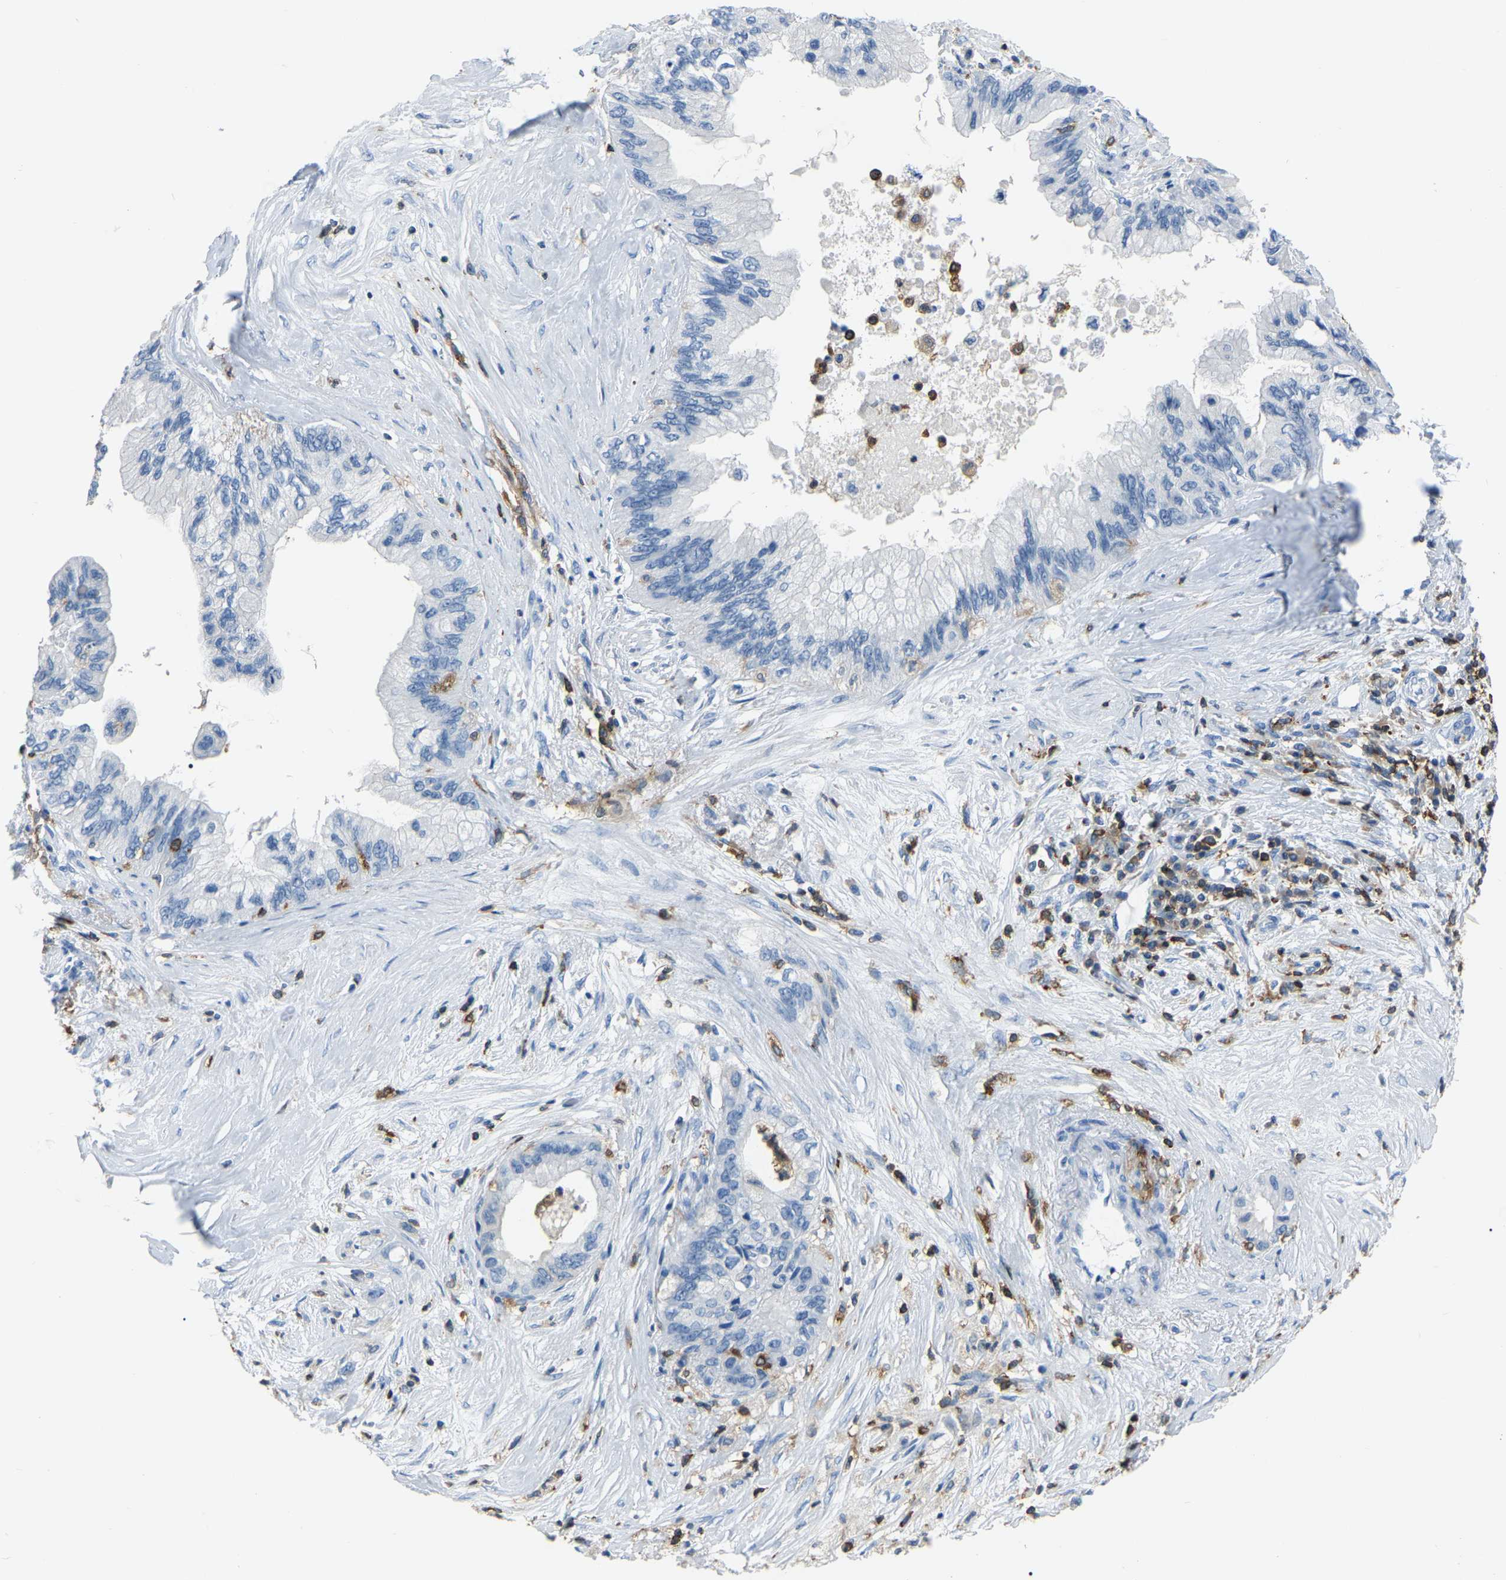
{"staining": {"intensity": "negative", "quantity": "none", "location": "none"}, "tissue": "pancreatic cancer", "cell_type": "Tumor cells", "image_type": "cancer", "snomed": [{"axis": "morphology", "description": "Adenocarcinoma, NOS"}, {"axis": "topography", "description": "Pancreas"}], "caption": "High magnification brightfield microscopy of pancreatic cancer (adenocarcinoma) stained with DAB (3,3'-diaminobenzidine) (brown) and counterstained with hematoxylin (blue): tumor cells show no significant positivity. (DAB (3,3'-diaminobenzidine) immunohistochemistry, high magnification).", "gene": "ARHGAP45", "patient": {"sex": "female", "age": 73}}